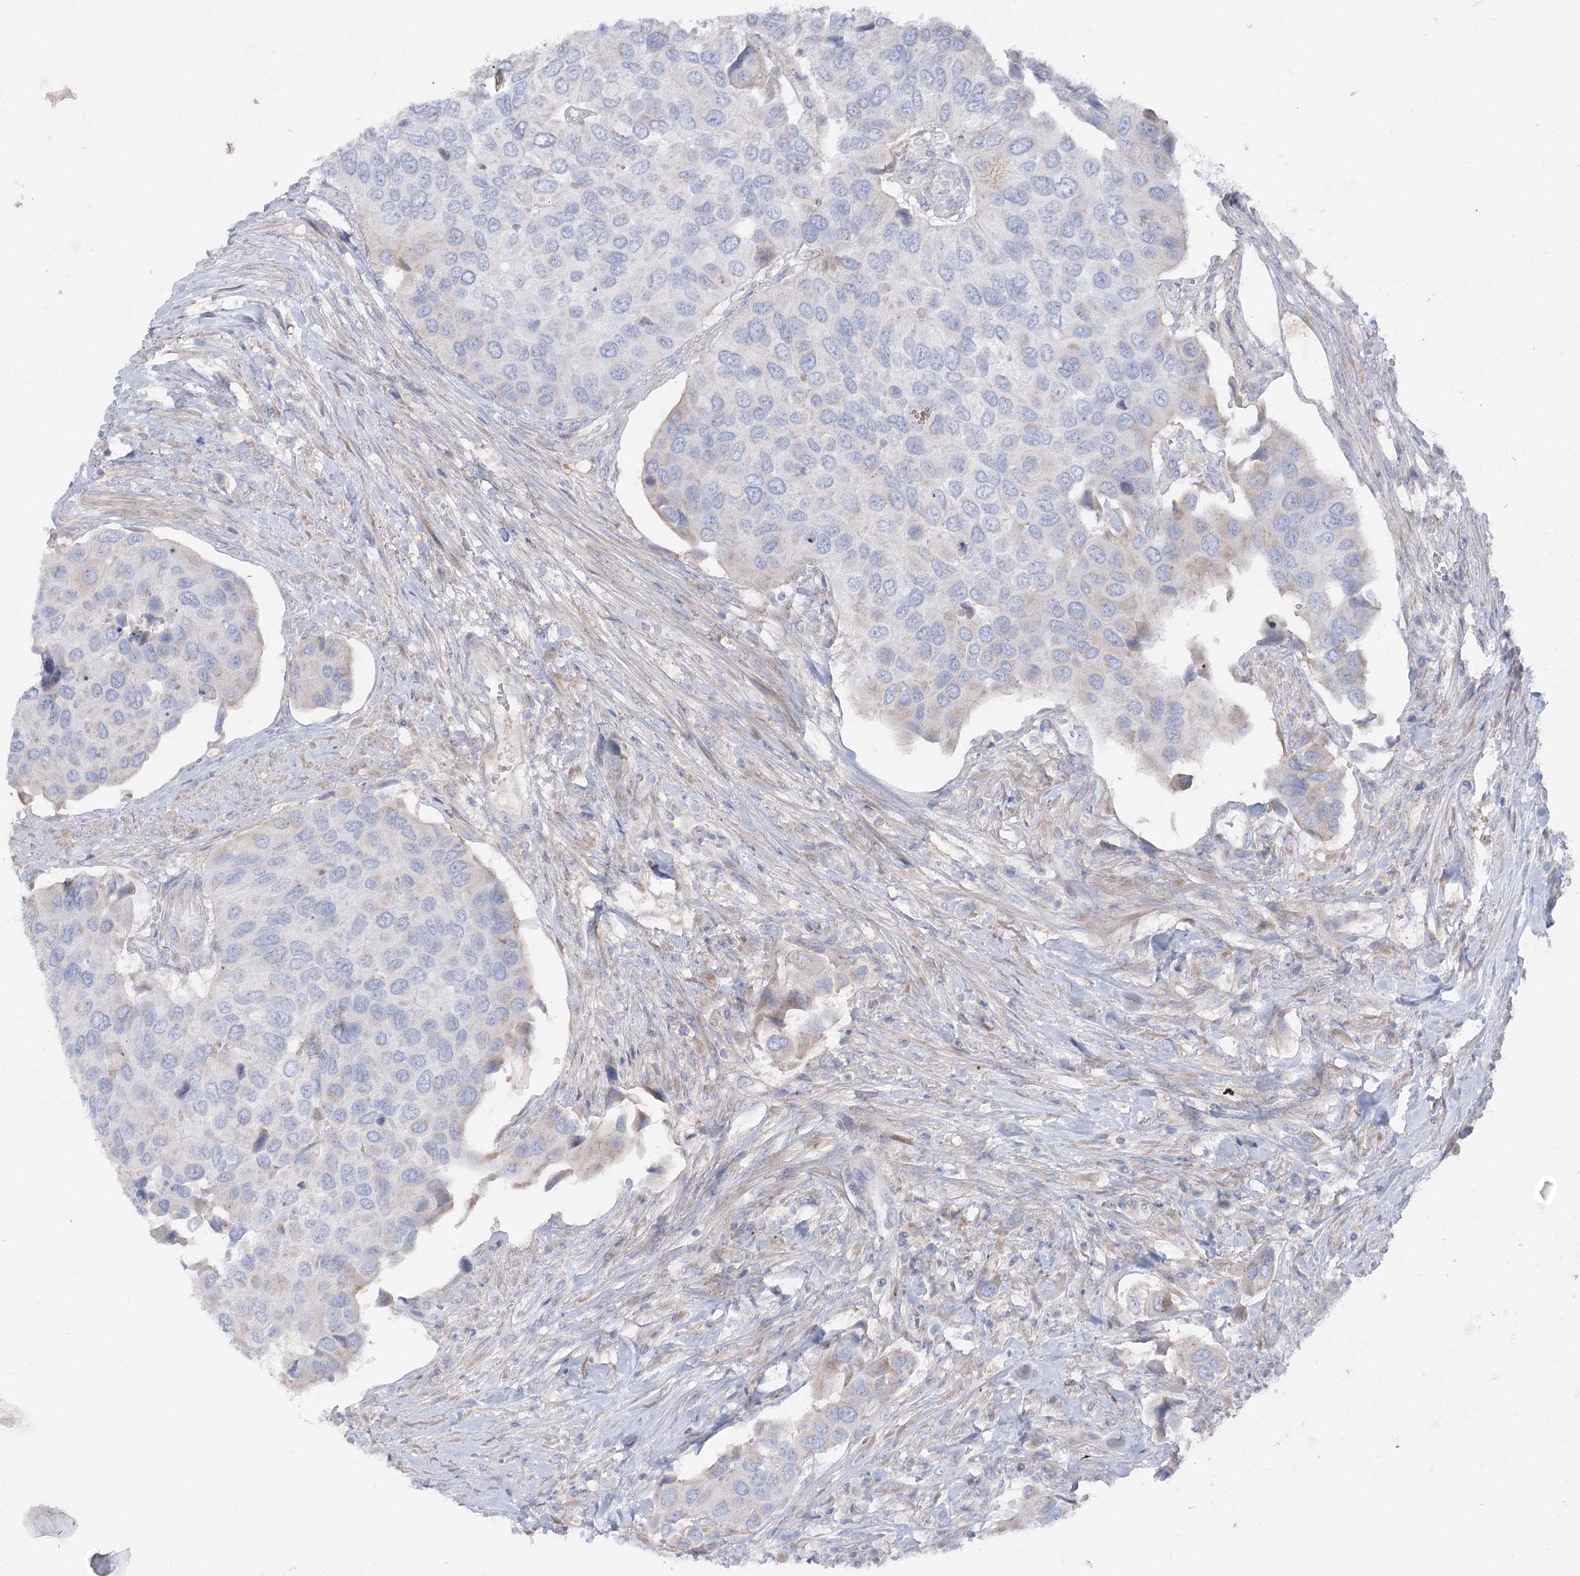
{"staining": {"intensity": "negative", "quantity": "none", "location": "none"}, "tissue": "urothelial cancer", "cell_type": "Tumor cells", "image_type": "cancer", "snomed": [{"axis": "morphology", "description": "Urothelial carcinoma, High grade"}, {"axis": "topography", "description": "Urinary bladder"}], "caption": "Immunohistochemistry (IHC) micrograph of neoplastic tissue: urothelial cancer stained with DAB demonstrates no significant protein positivity in tumor cells.", "gene": "GBF1", "patient": {"sex": "male", "age": 74}}